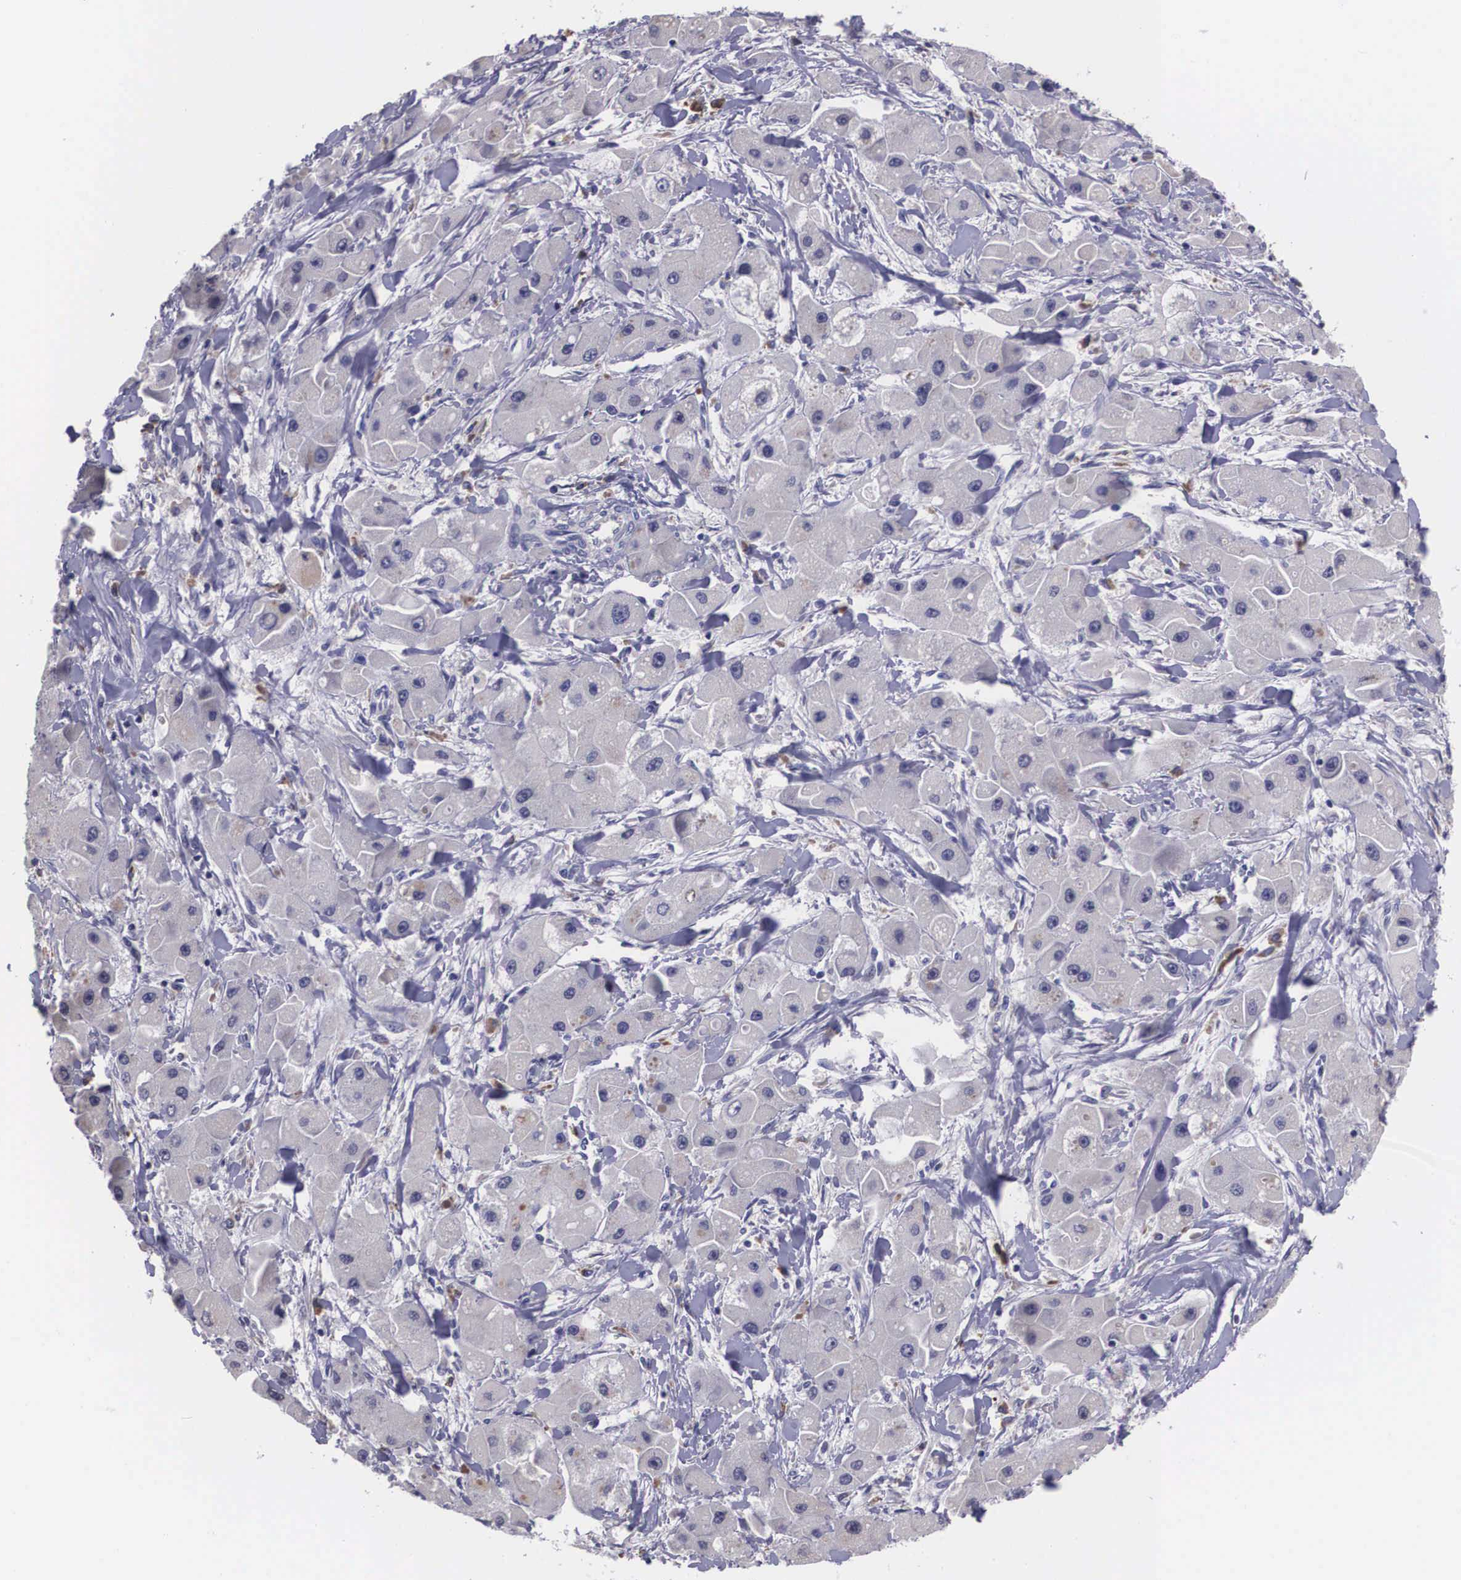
{"staining": {"intensity": "weak", "quantity": "<25%", "location": "cytoplasmic/membranous"}, "tissue": "liver cancer", "cell_type": "Tumor cells", "image_type": "cancer", "snomed": [{"axis": "morphology", "description": "Carcinoma, Hepatocellular, NOS"}, {"axis": "topography", "description": "Liver"}], "caption": "This is an immunohistochemistry histopathology image of liver cancer (hepatocellular carcinoma). There is no expression in tumor cells.", "gene": "CRELD2", "patient": {"sex": "male", "age": 24}}